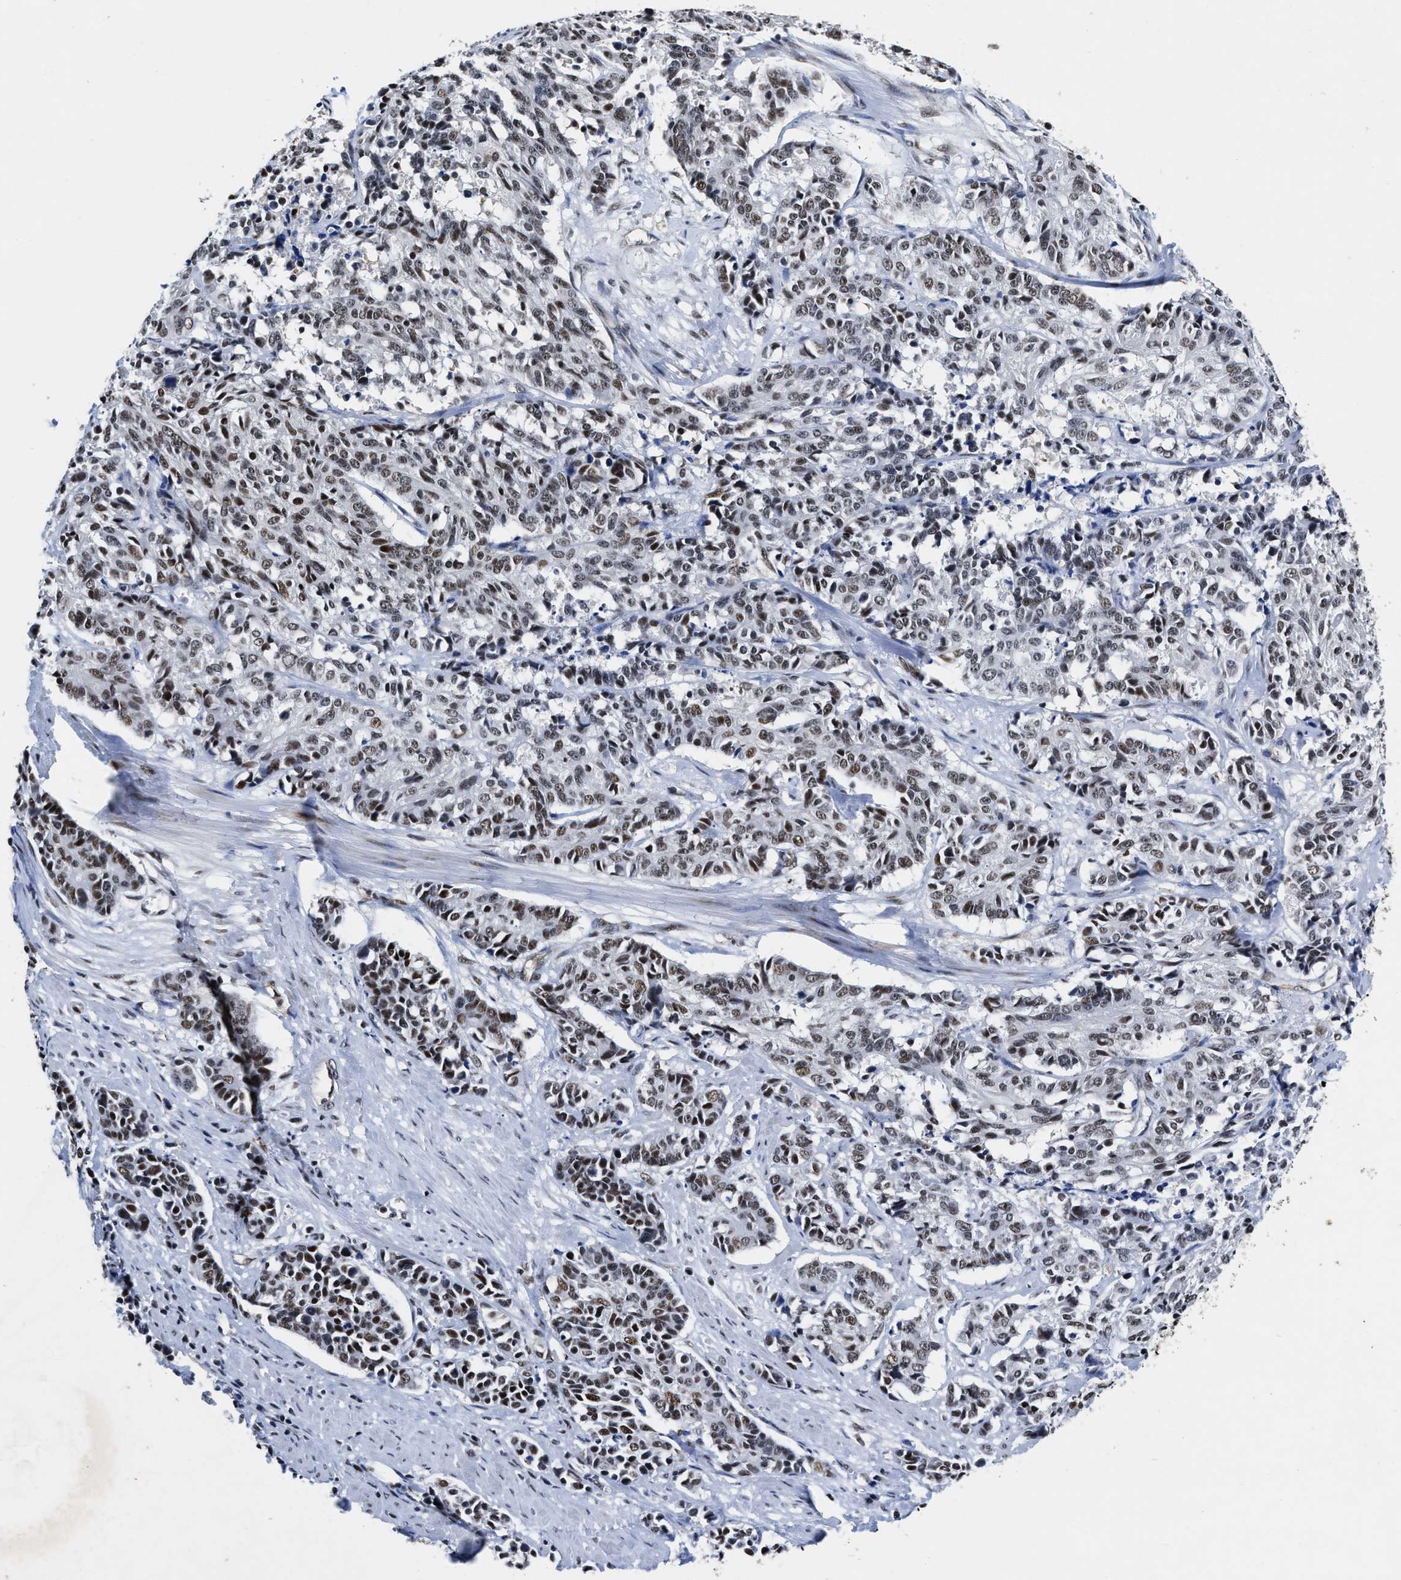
{"staining": {"intensity": "moderate", "quantity": ">75%", "location": "nuclear"}, "tissue": "cervical cancer", "cell_type": "Tumor cells", "image_type": "cancer", "snomed": [{"axis": "morphology", "description": "Squamous cell carcinoma, NOS"}, {"axis": "topography", "description": "Cervix"}], "caption": "This histopathology image exhibits IHC staining of human cervical cancer (squamous cell carcinoma), with medium moderate nuclear positivity in about >75% of tumor cells.", "gene": "CCNE1", "patient": {"sex": "female", "age": 35}}